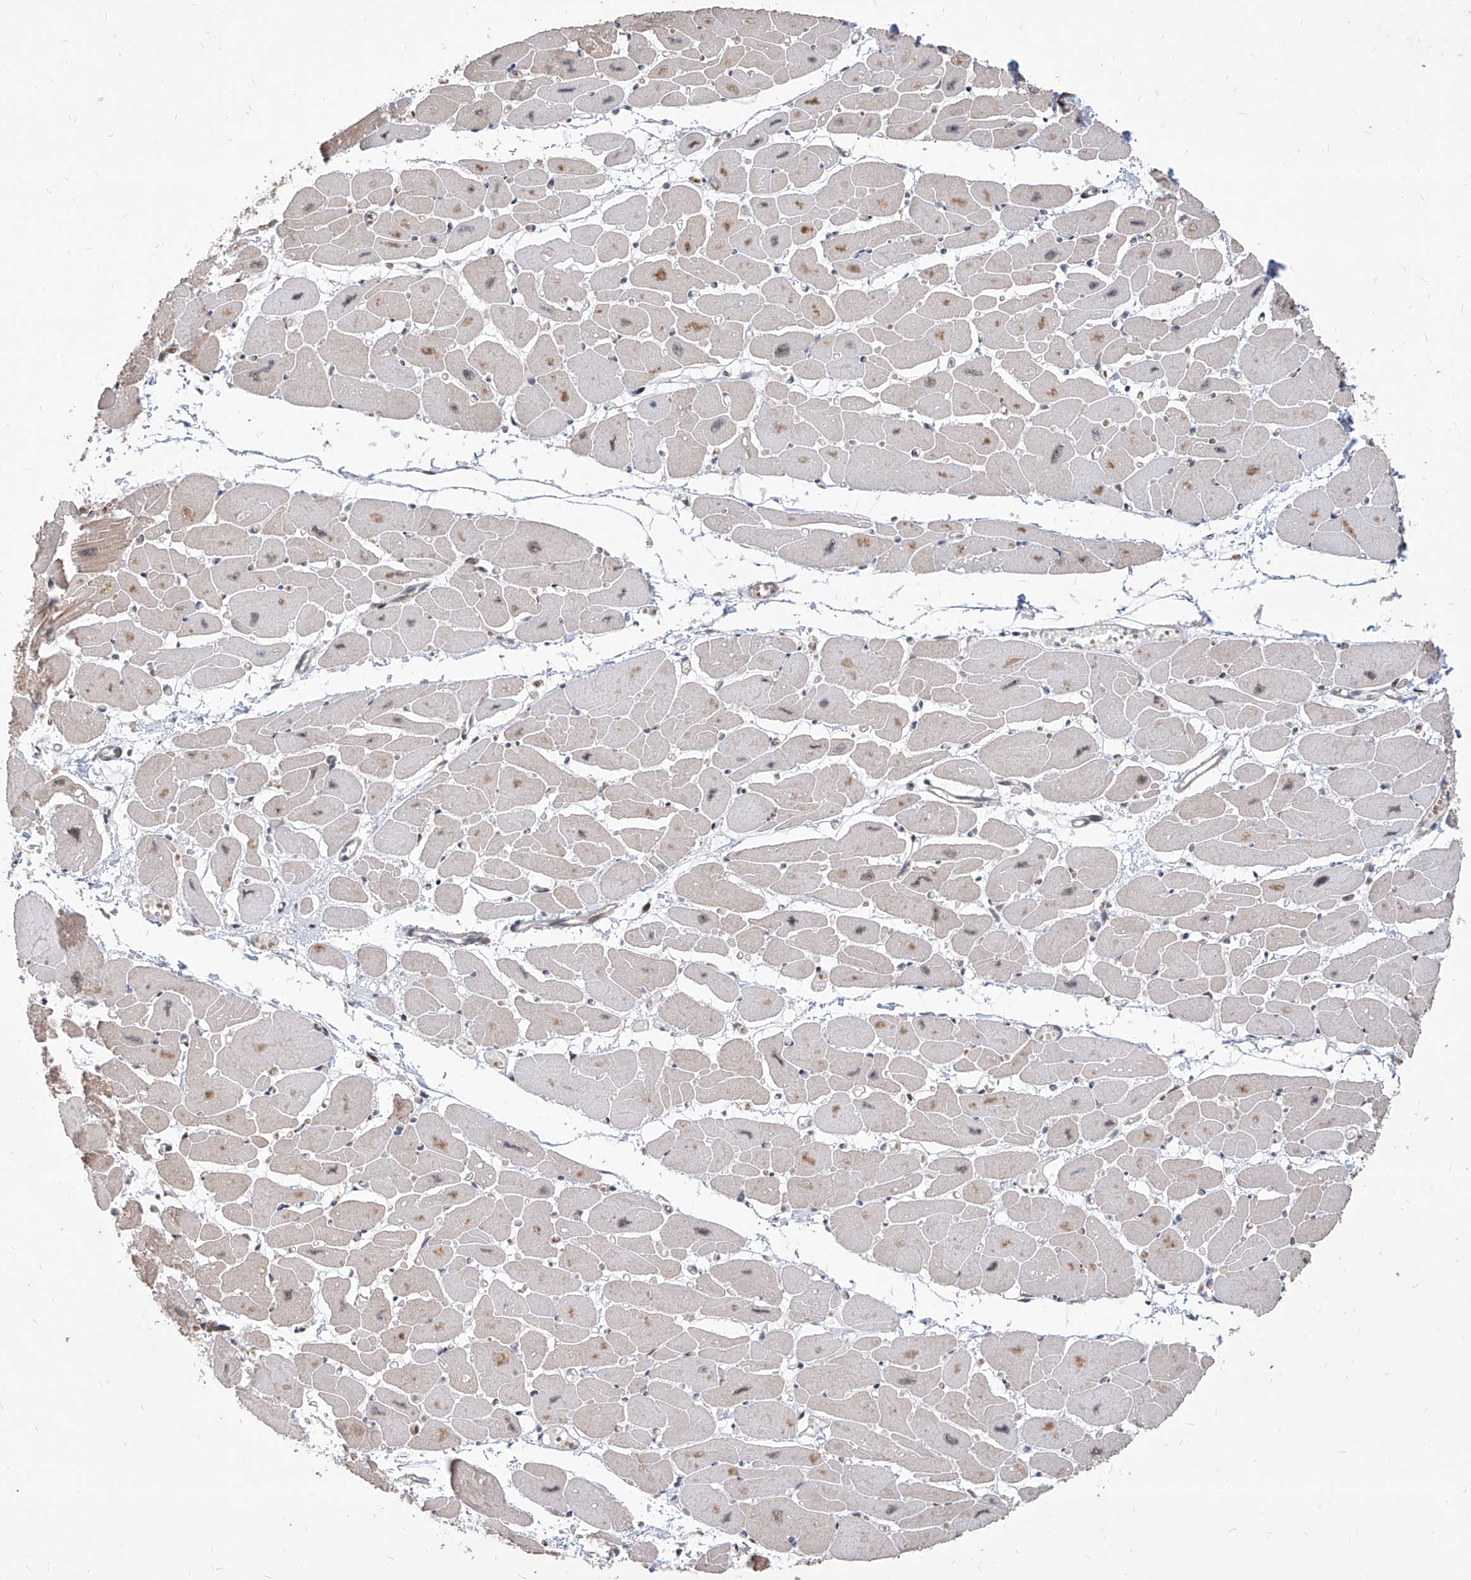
{"staining": {"intensity": "strong", "quantity": "25%-75%", "location": "nuclear"}, "tissue": "heart muscle", "cell_type": "Cardiomyocytes", "image_type": "normal", "snomed": [{"axis": "morphology", "description": "Normal tissue, NOS"}, {"axis": "topography", "description": "Heart"}], "caption": "Protein staining displays strong nuclear expression in approximately 25%-75% of cardiomyocytes in benign heart muscle.", "gene": "IRF2", "patient": {"sex": "female", "age": 54}}